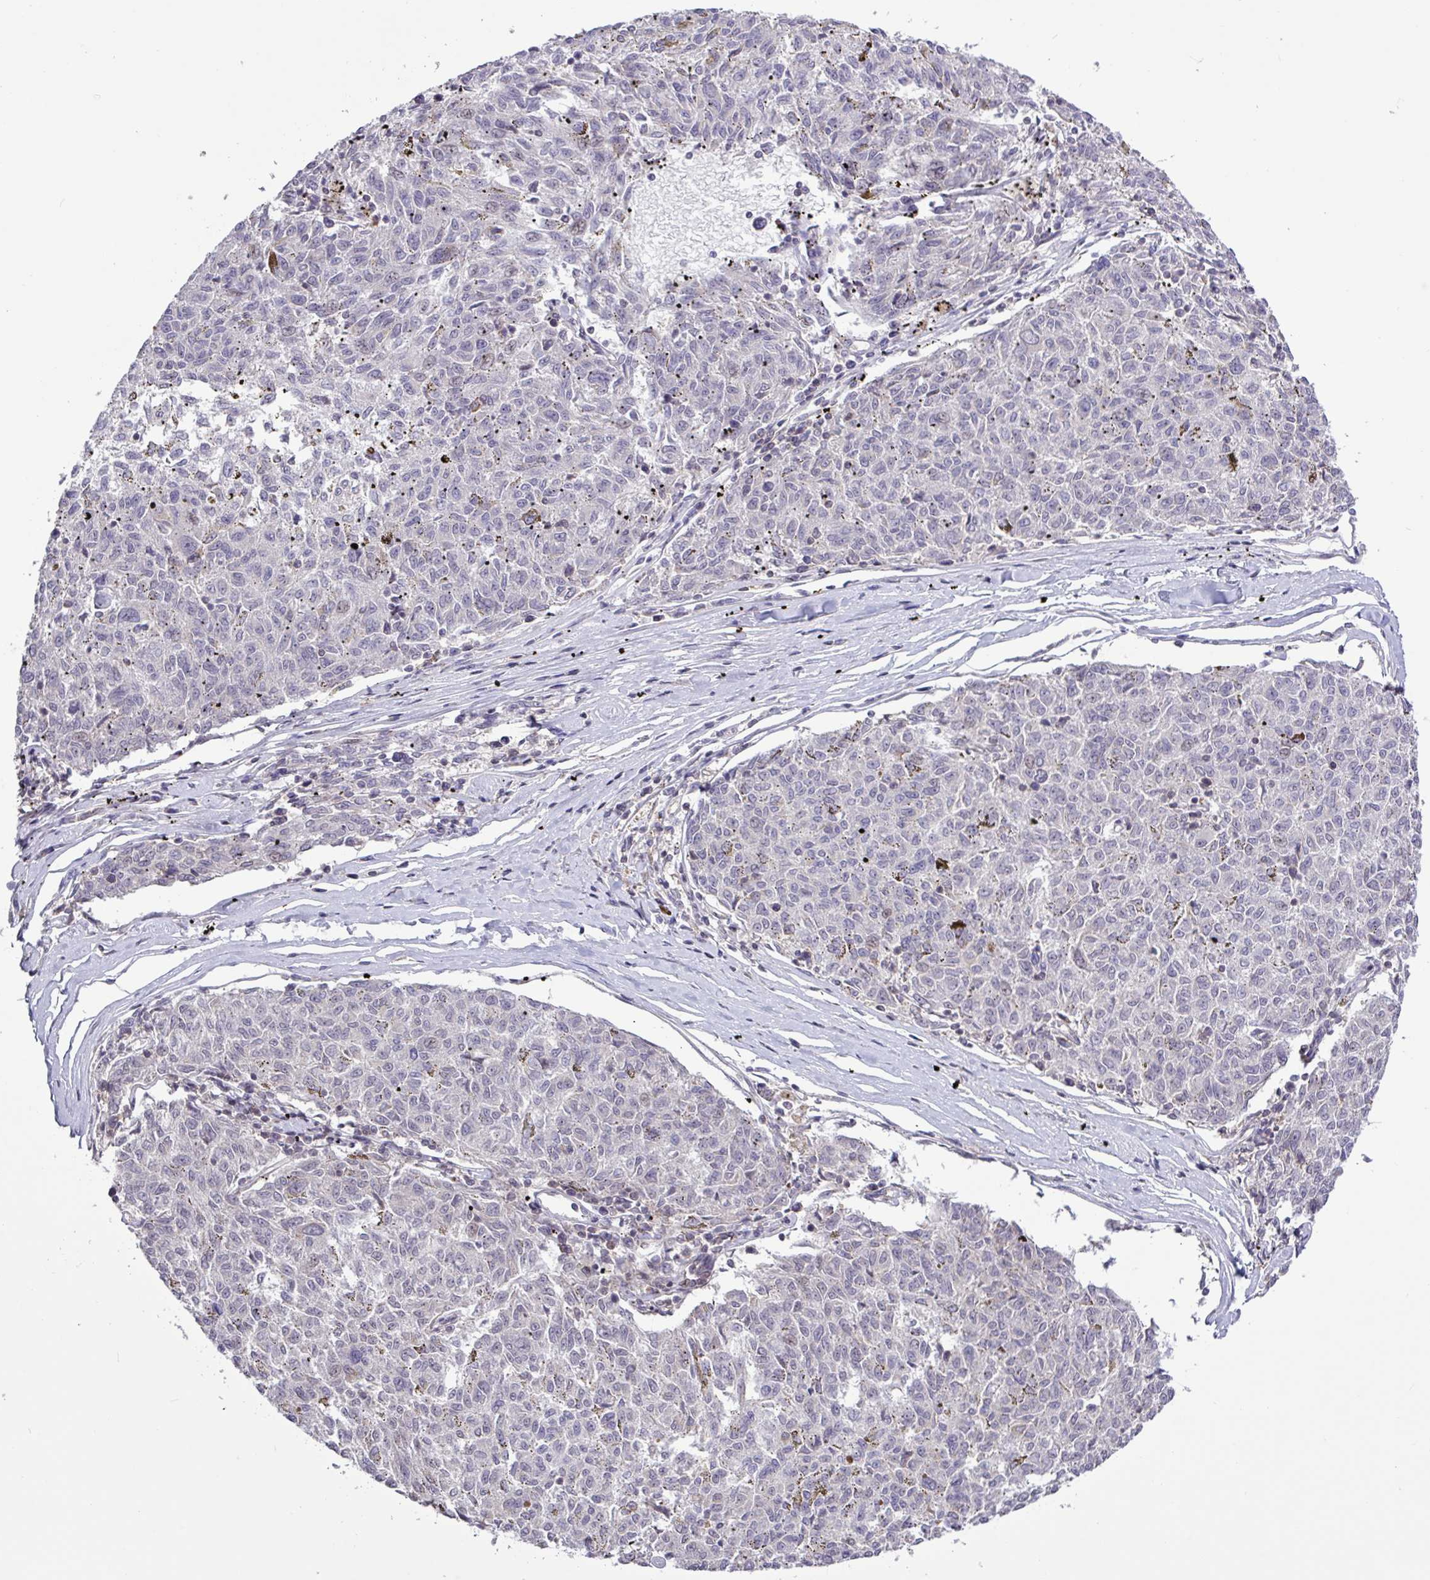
{"staining": {"intensity": "negative", "quantity": "none", "location": "none"}, "tissue": "melanoma", "cell_type": "Tumor cells", "image_type": "cancer", "snomed": [{"axis": "morphology", "description": "Malignant melanoma, NOS"}, {"axis": "topography", "description": "Skin"}], "caption": "Micrograph shows no protein expression in tumor cells of malignant melanoma tissue. (Immunohistochemistry, brightfield microscopy, high magnification).", "gene": "RTL3", "patient": {"sex": "female", "age": 72}}